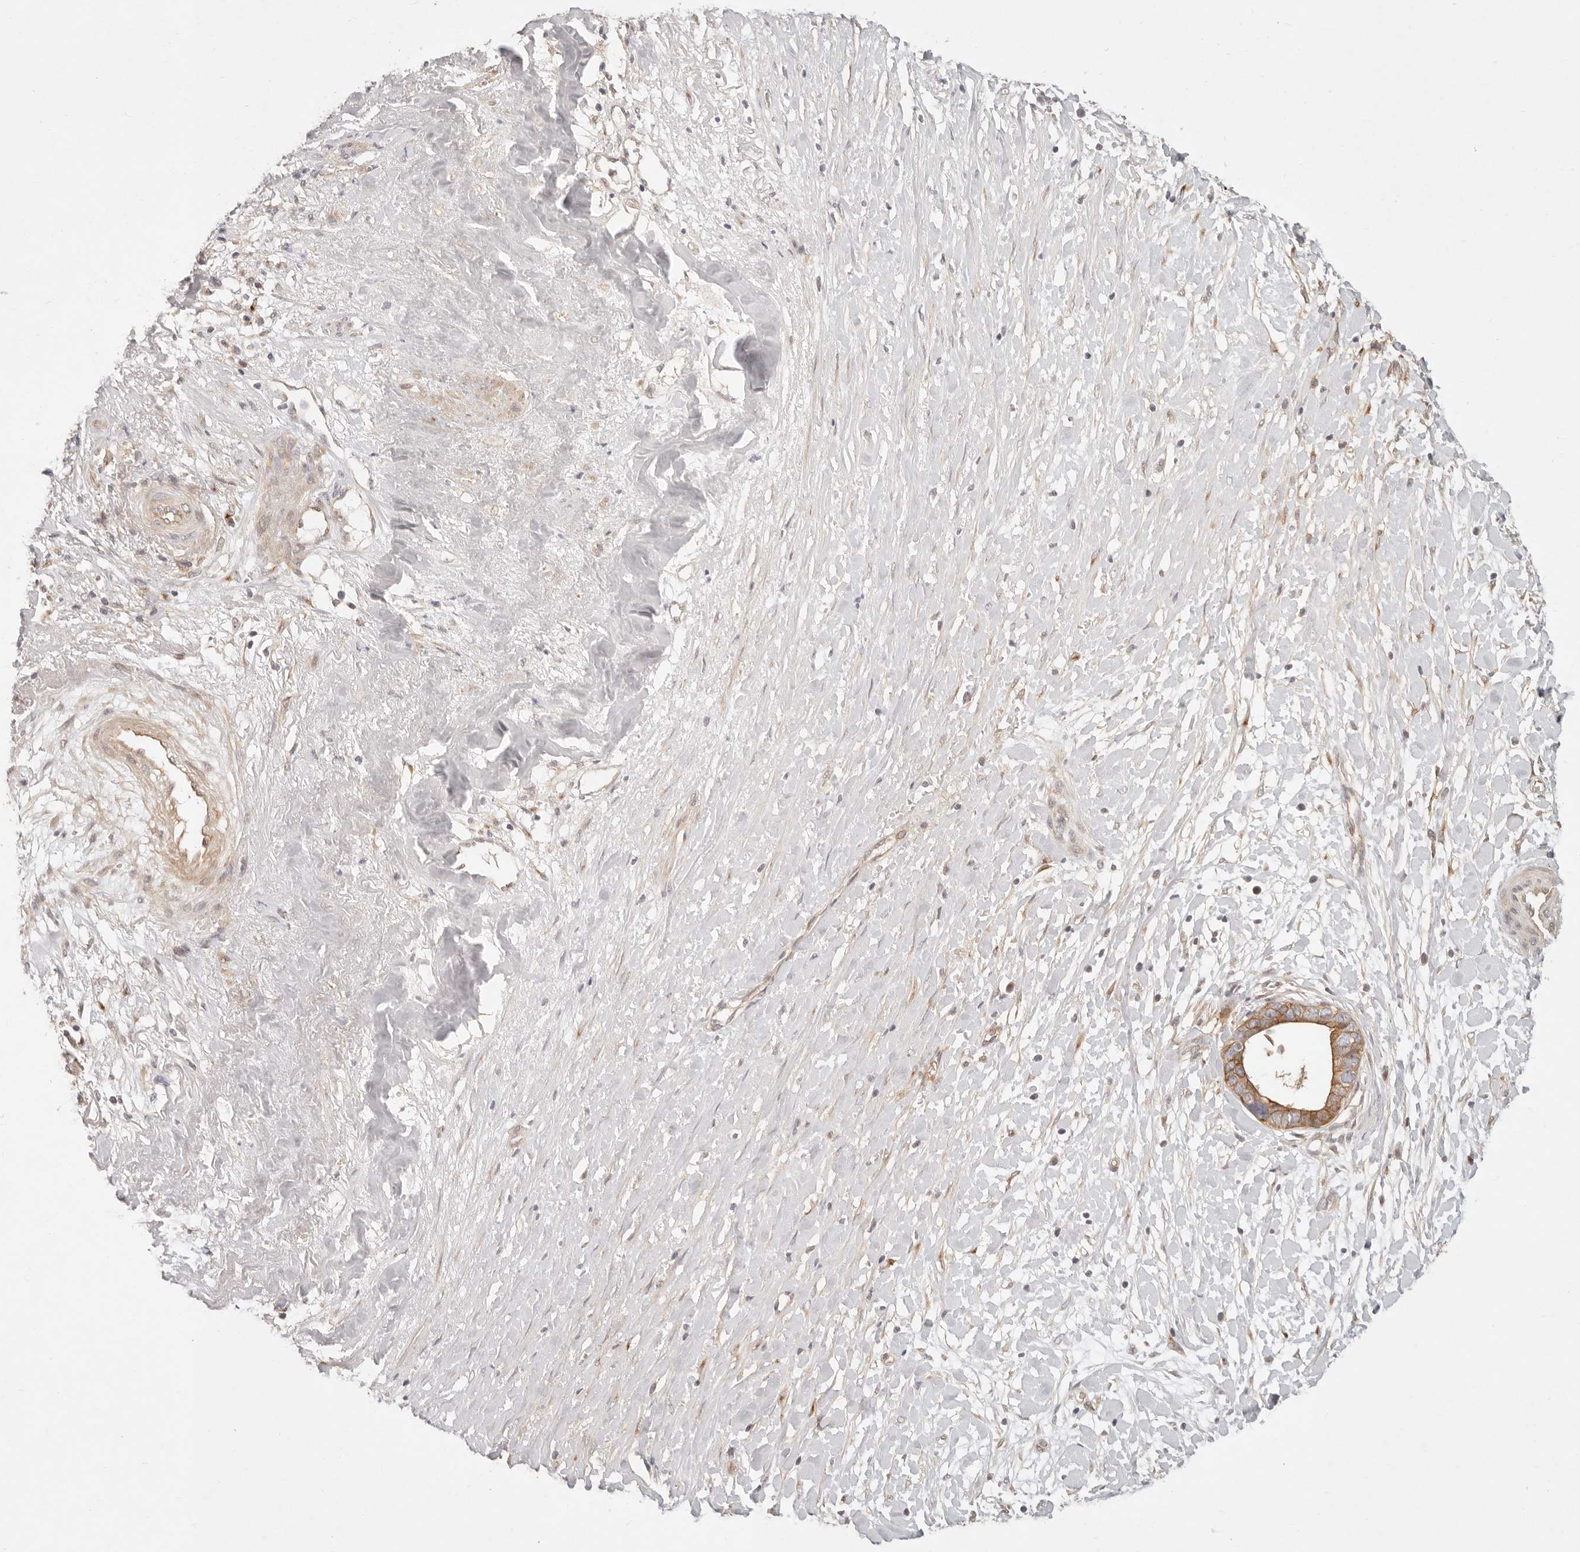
{"staining": {"intensity": "moderate", "quantity": ">75%", "location": "cytoplasmic/membranous"}, "tissue": "liver cancer", "cell_type": "Tumor cells", "image_type": "cancer", "snomed": [{"axis": "morphology", "description": "Cholangiocarcinoma"}, {"axis": "topography", "description": "Liver"}], "caption": "Cholangiocarcinoma (liver) tissue shows moderate cytoplasmic/membranous staining in approximately >75% of tumor cells, visualized by immunohistochemistry.", "gene": "PPP1R3B", "patient": {"sex": "female", "age": 79}}